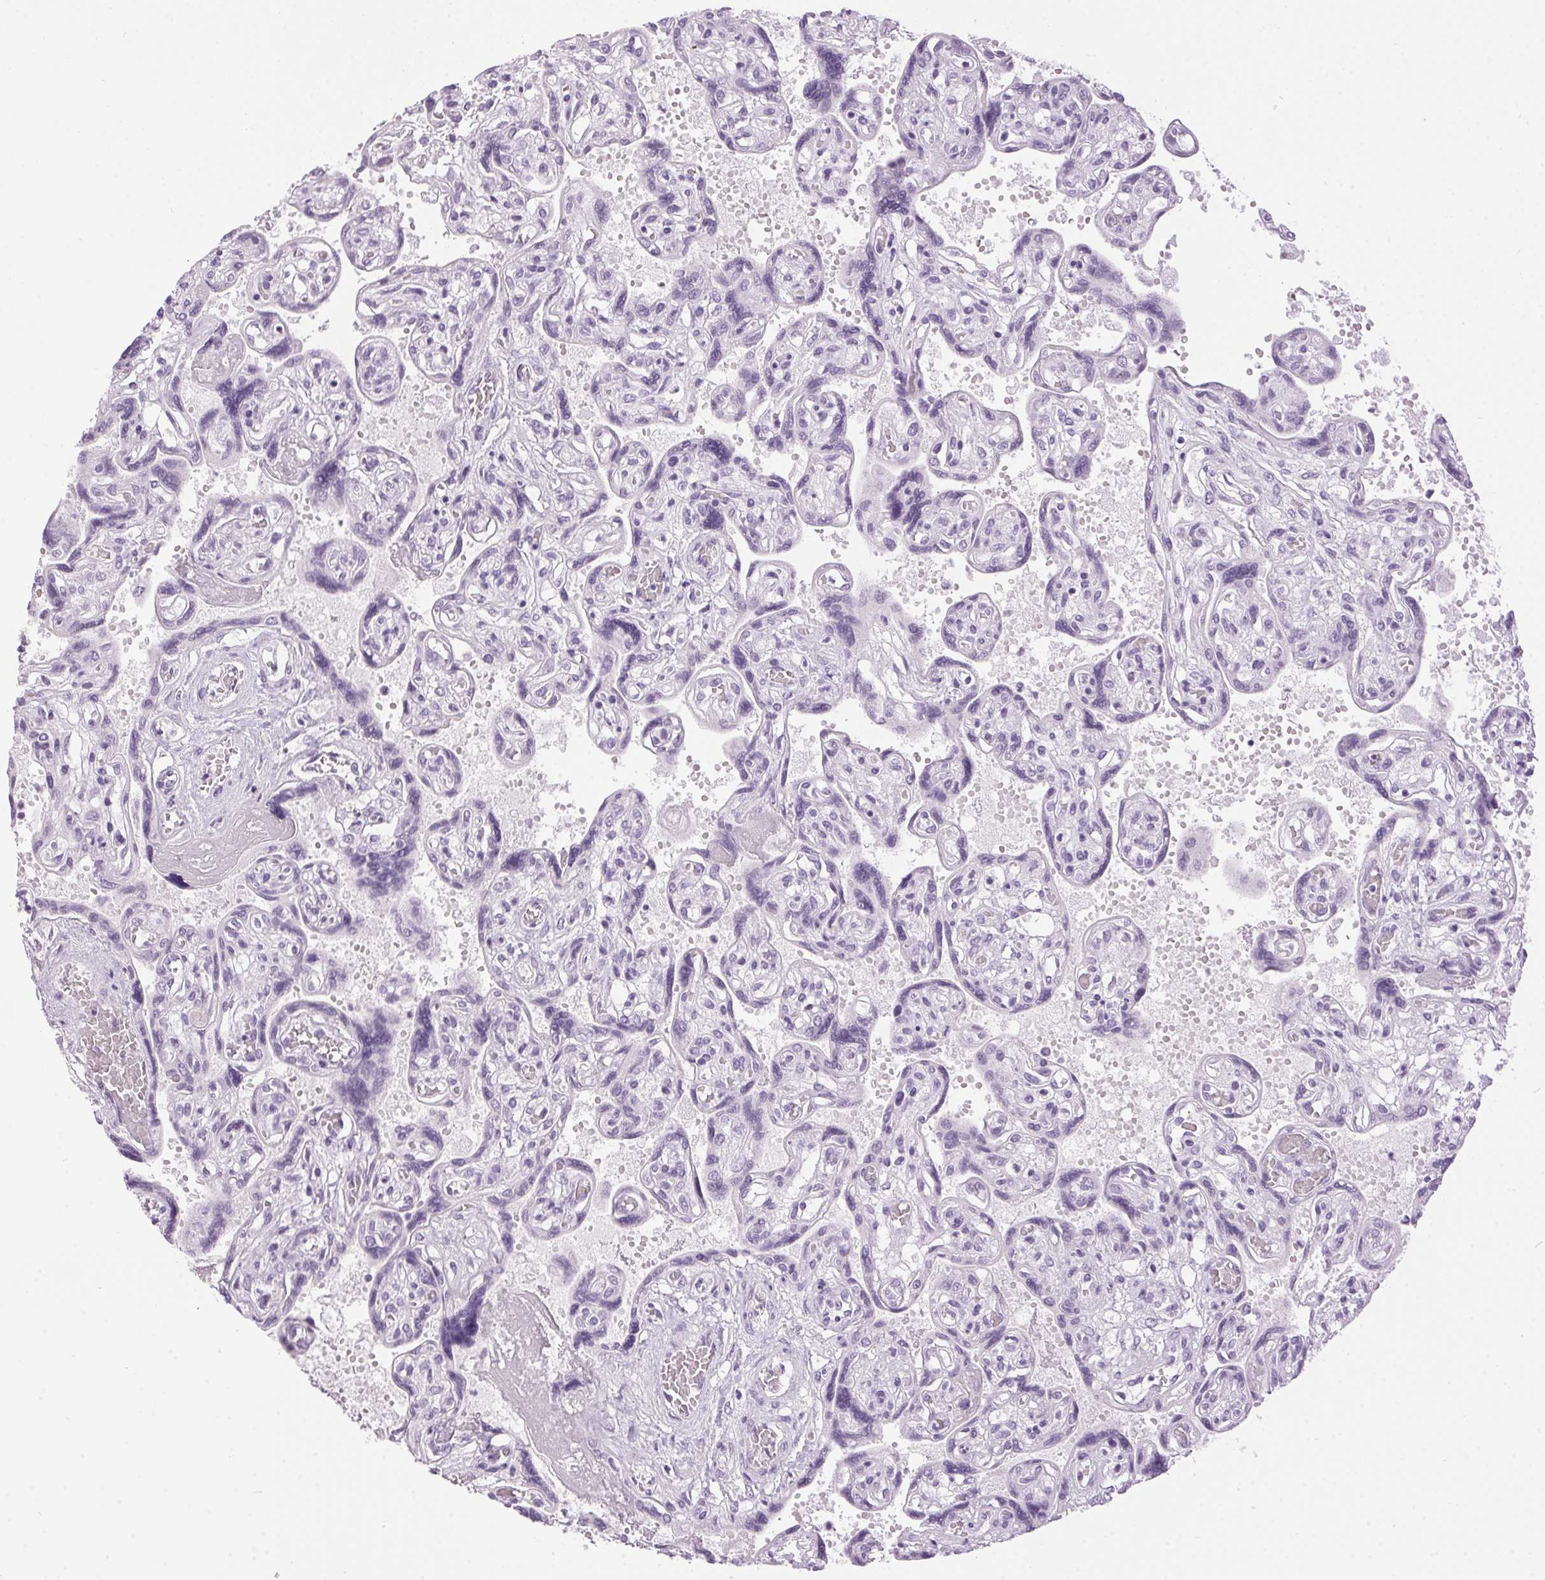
{"staining": {"intensity": "negative", "quantity": "none", "location": "none"}, "tissue": "placenta", "cell_type": "Decidual cells", "image_type": "normal", "snomed": [{"axis": "morphology", "description": "Normal tissue, NOS"}, {"axis": "topography", "description": "Placenta"}], "caption": "Protein analysis of unremarkable placenta exhibits no significant expression in decidual cells.", "gene": "SP7", "patient": {"sex": "female", "age": 32}}